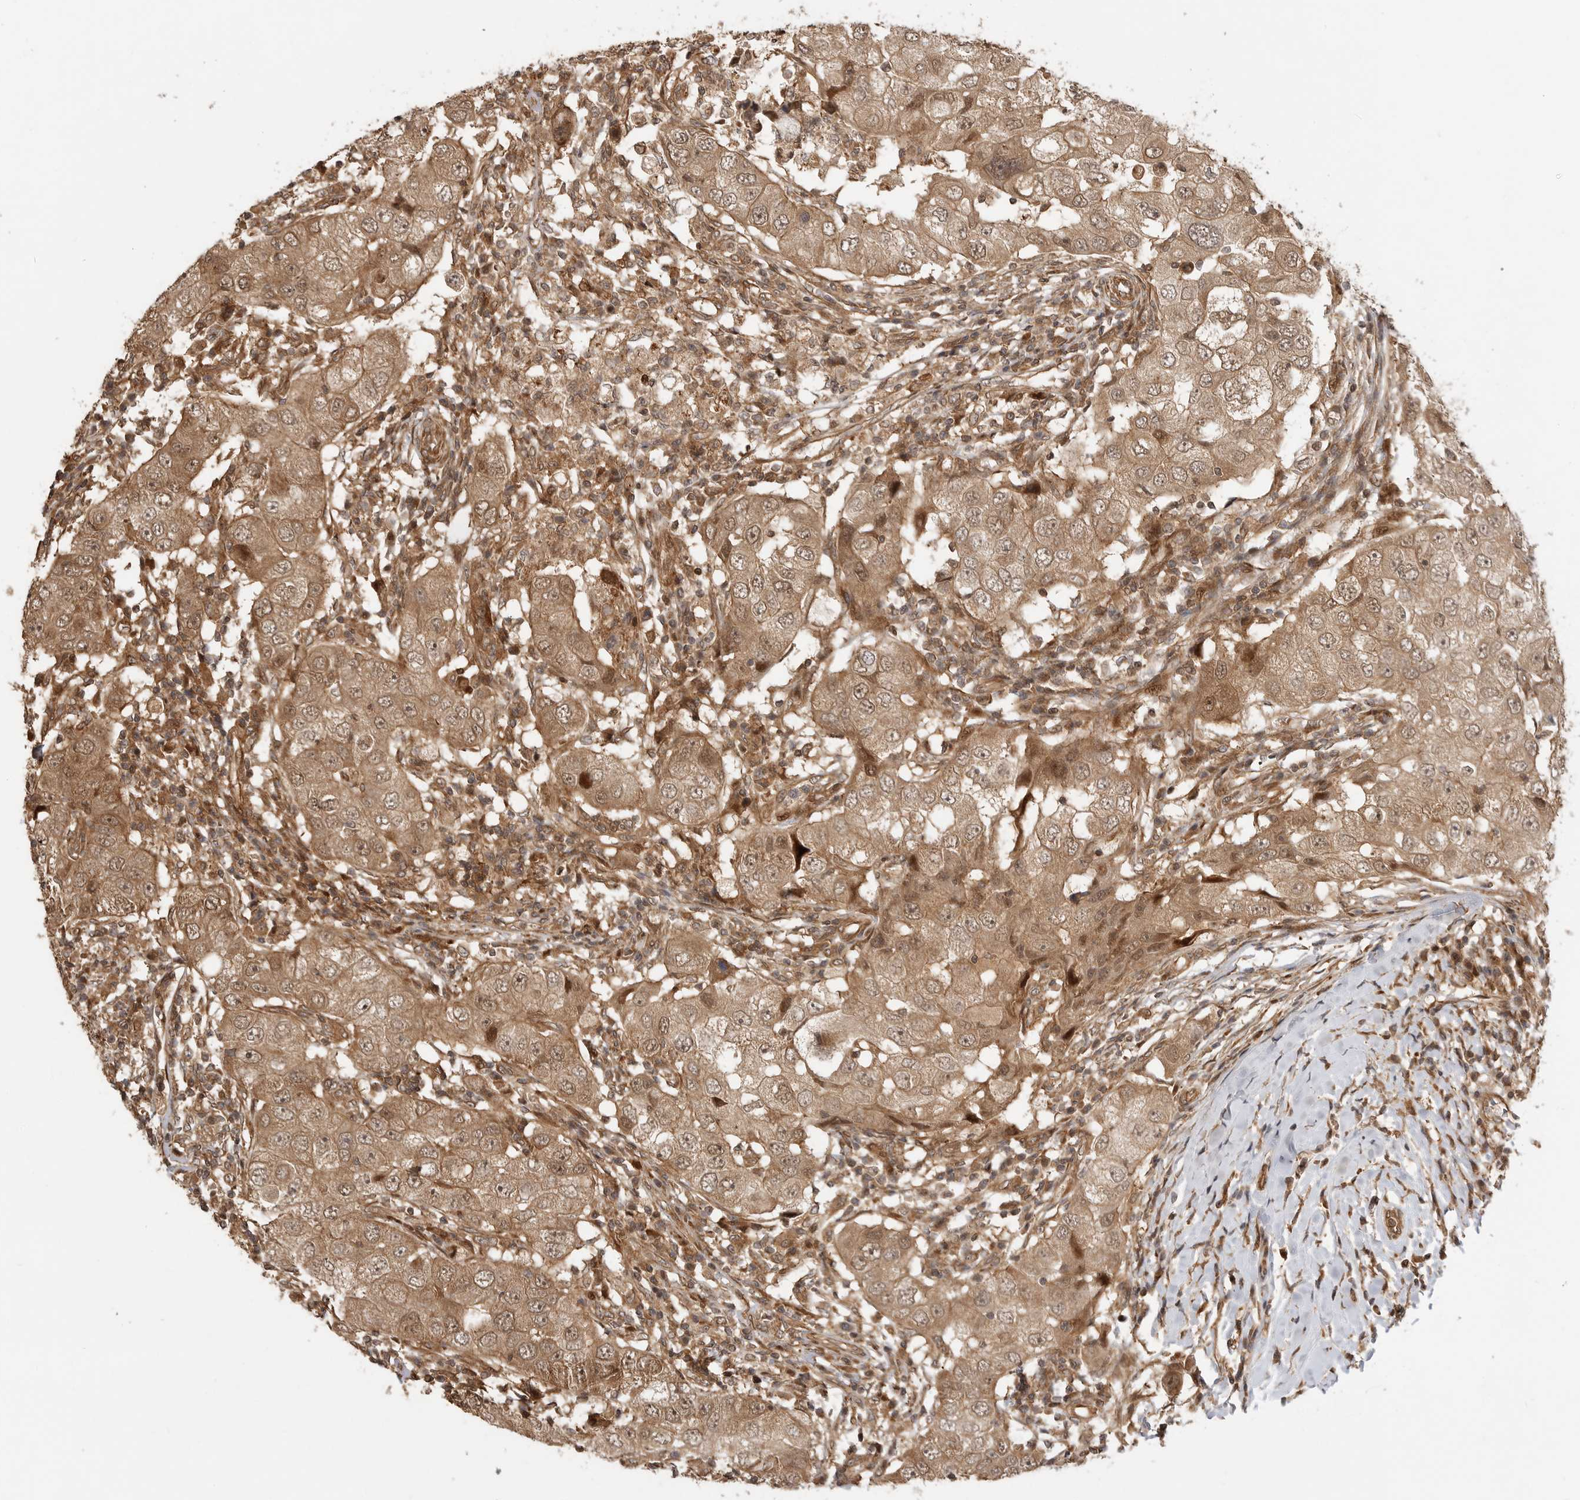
{"staining": {"intensity": "moderate", "quantity": ">75%", "location": "cytoplasmic/membranous"}, "tissue": "breast cancer", "cell_type": "Tumor cells", "image_type": "cancer", "snomed": [{"axis": "morphology", "description": "Duct carcinoma"}, {"axis": "topography", "description": "Breast"}], "caption": "Brown immunohistochemical staining in human breast cancer shows moderate cytoplasmic/membranous expression in about >75% of tumor cells. (IHC, brightfield microscopy, high magnification).", "gene": "ADPRS", "patient": {"sex": "female", "age": 27}}